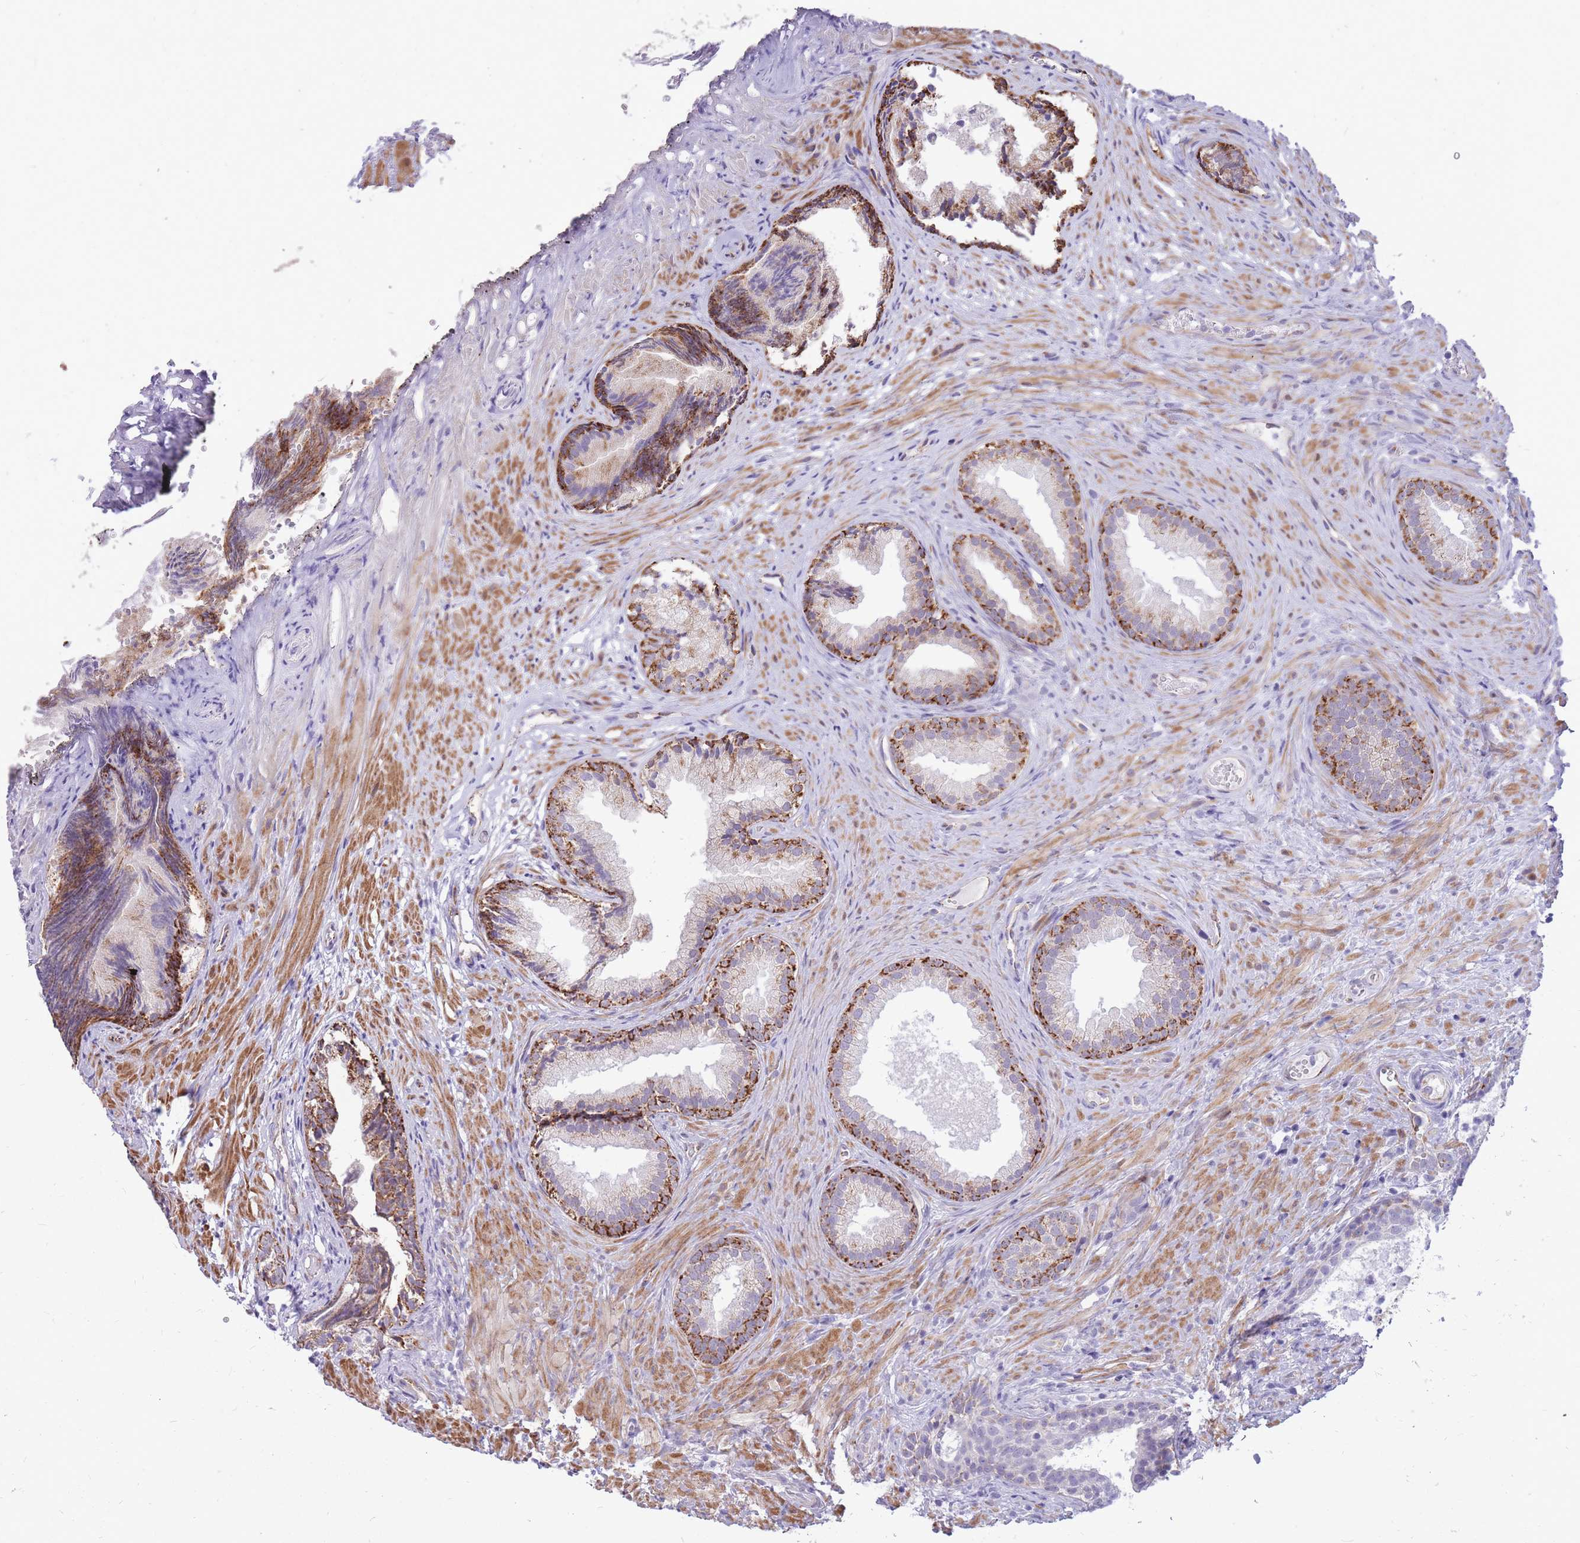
{"staining": {"intensity": "strong", "quantity": "25%-75%", "location": "cytoplasmic/membranous"}, "tissue": "prostate", "cell_type": "Glandular cells", "image_type": "normal", "snomed": [{"axis": "morphology", "description": "Normal tissue, NOS"}, {"axis": "topography", "description": "Prostate"}], "caption": "Immunohistochemistry of unremarkable prostate exhibits high levels of strong cytoplasmic/membranous expression in approximately 25%-75% of glandular cells.", "gene": "RNF170", "patient": {"sex": "male", "age": 76}}